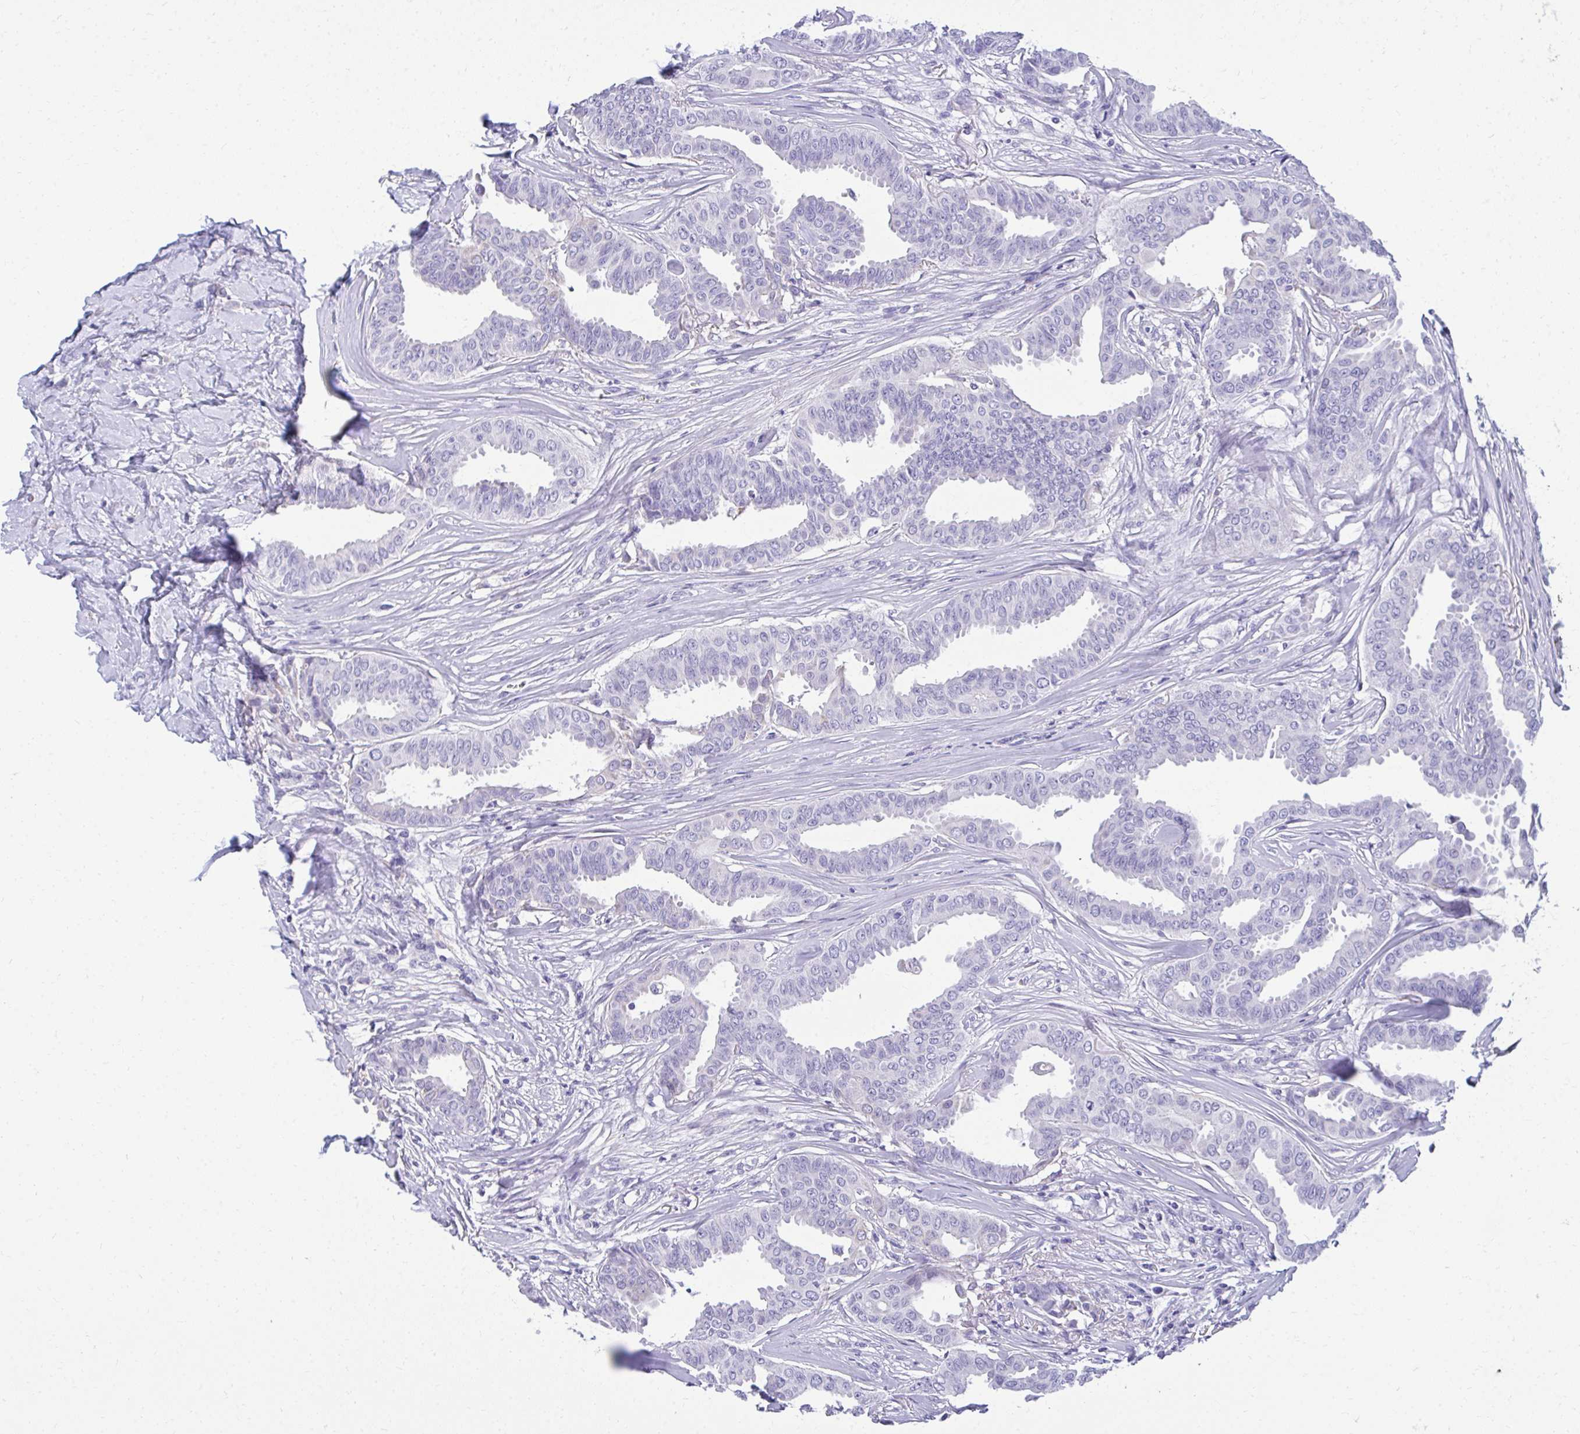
{"staining": {"intensity": "negative", "quantity": "none", "location": "none"}, "tissue": "breast cancer", "cell_type": "Tumor cells", "image_type": "cancer", "snomed": [{"axis": "morphology", "description": "Duct carcinoma"}, {"axis": "topography", "description": "Breast"}], "caption": "This histopathology image is of intraductal carcinoma (breast) stained with immunohistochemistry to label a protein in brown with the nuclei are counter-stained blue. There is no staining in tumor cells.", "gene": "AIG1", "patient": {"sex": "female", "age": 45}}